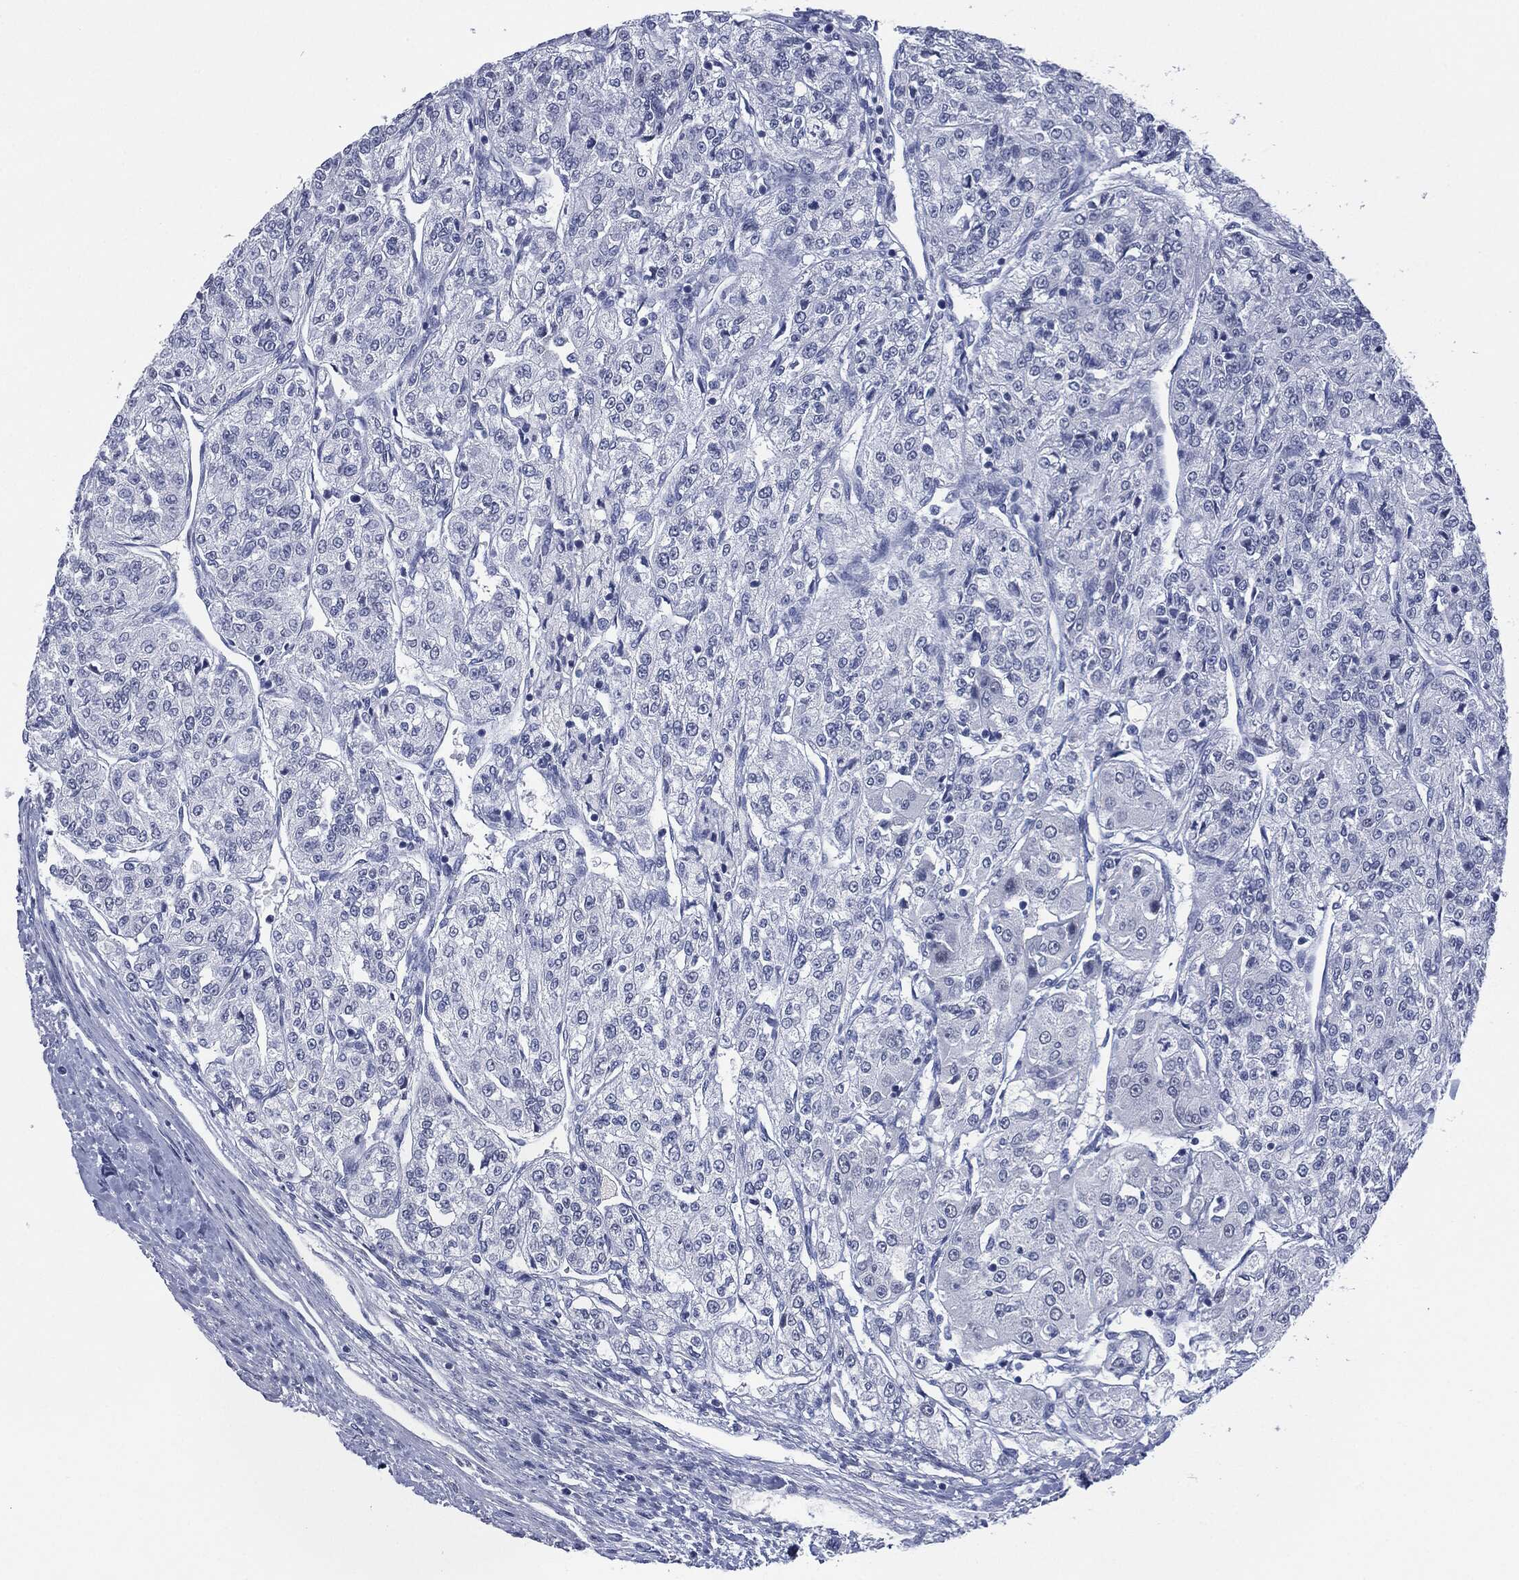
{"staining": {"intensity": "negative", "quantity": "none", "location": "none"}, "tissue": "renal cancer", "cell_type": "Tumor cells", "image_type": "cancer", "snomed": [{"axis": "morphology", "description": "Adenocarcinoma, NOS"}, {"axis": "topography", "description": "Kidney"}], "caption": "DAB (3,3'-diaminobenzidine) immunohistochemical staining of human renal adenocarcinoma exhibits no significant expression in tumor cells.", "gene": "MUC16", "patient": {"sex": "female", "age": 63}}